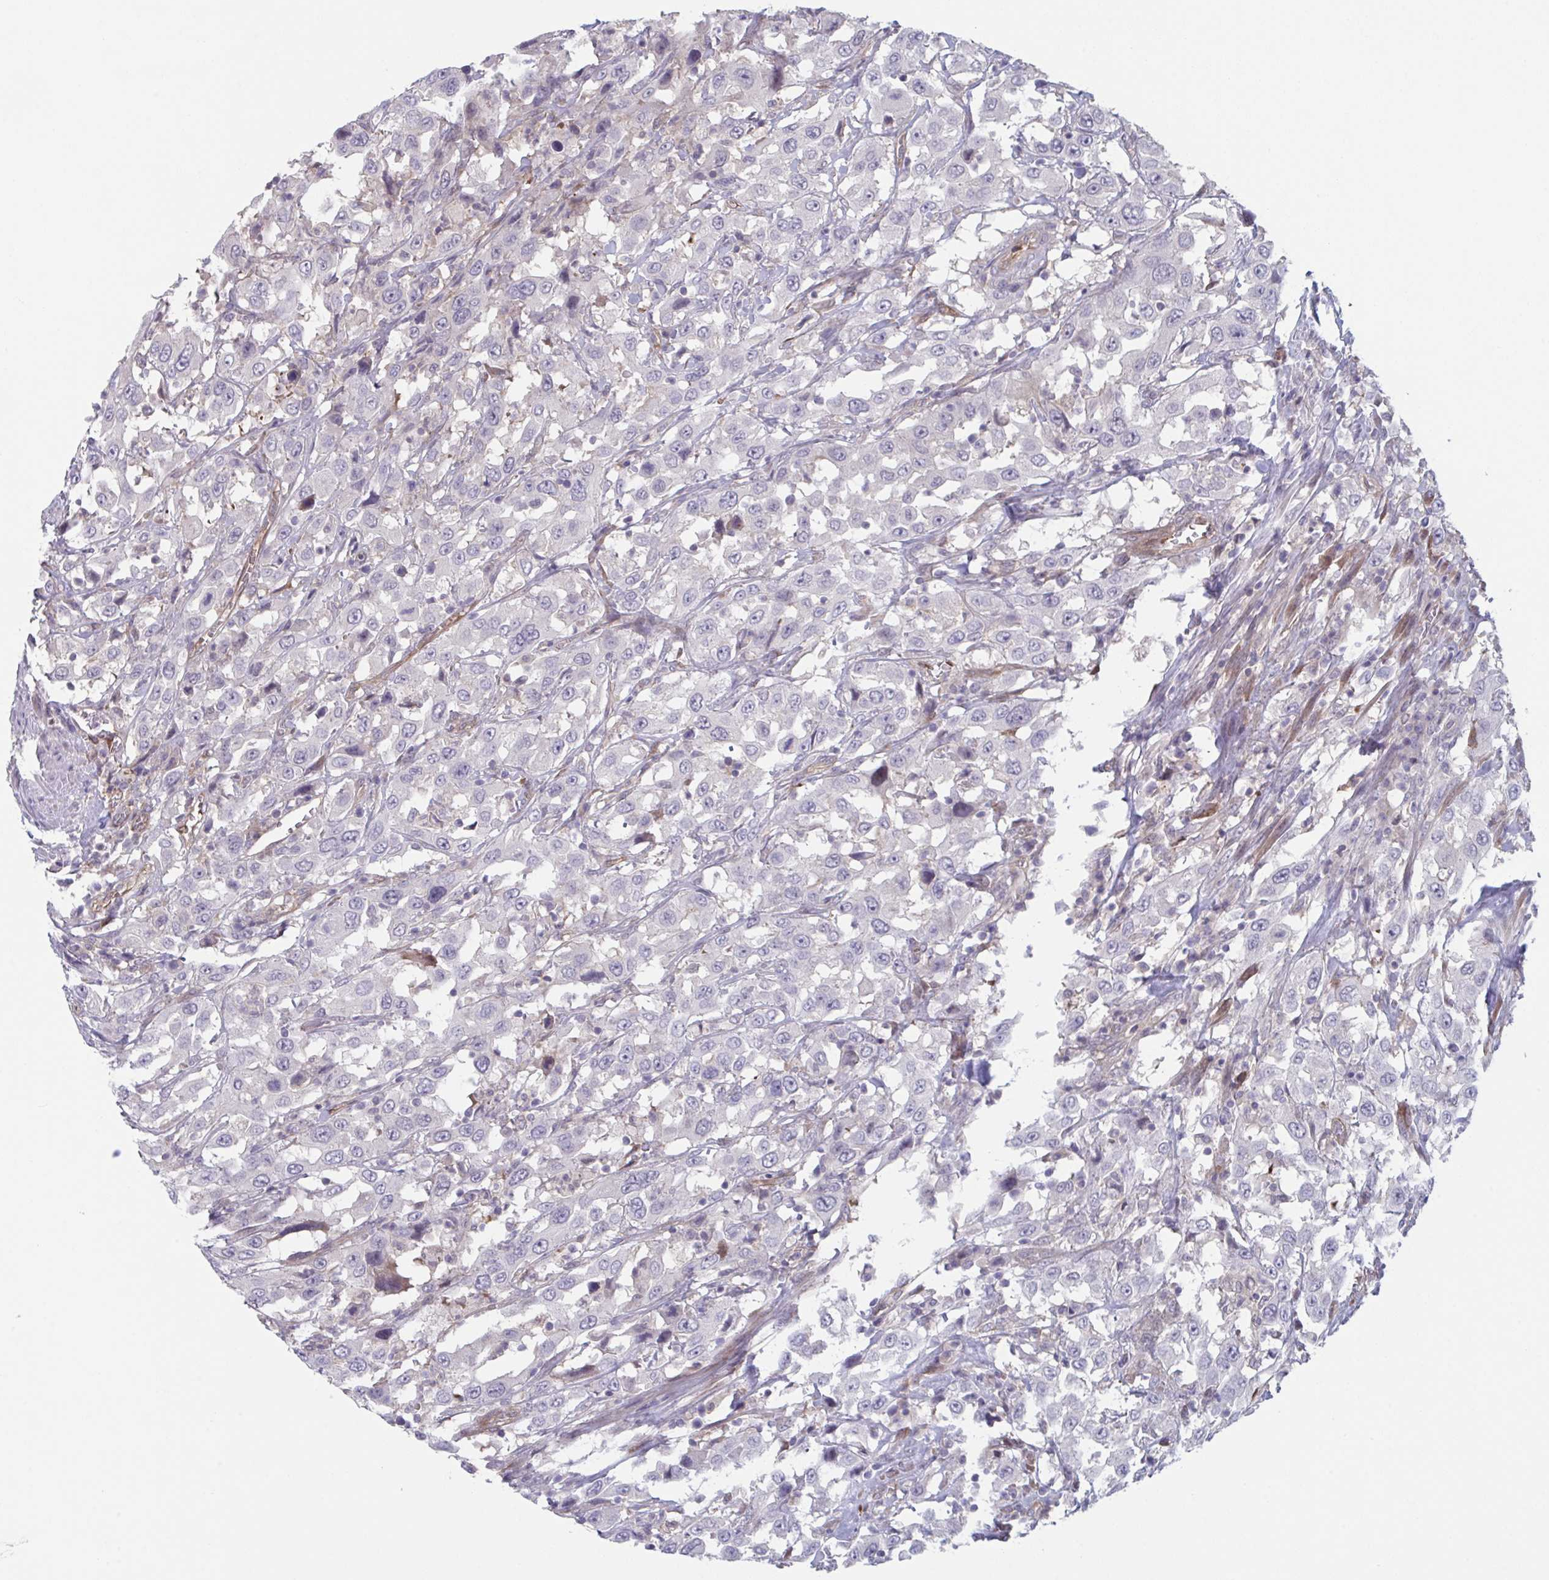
{"staining": {"intensity": "negative", "quantity": "none", "location": "none"}, "tissue": "urothelial cancer", "cell_type": "Tumor cells", "image_type": "cancer", "snomed": [{"axis": "morphology", "description": "Urothelial carcinoma, High grade"}, {"axis": "topography", "description": "Urinary bladder"}], "caption": "Immunohistochemistry micrograph of human high-grade urothelial carcinoma stained for a protein (brown), which demonstrates no expression in tumor cells. (DAB (3,3'-diaminobenzidine) immunohistochemistry (IHC) visualized using brightfield microscopy, high magnification).", "gene": "STK26", "patient": {"sex": "male", "age": 61}}